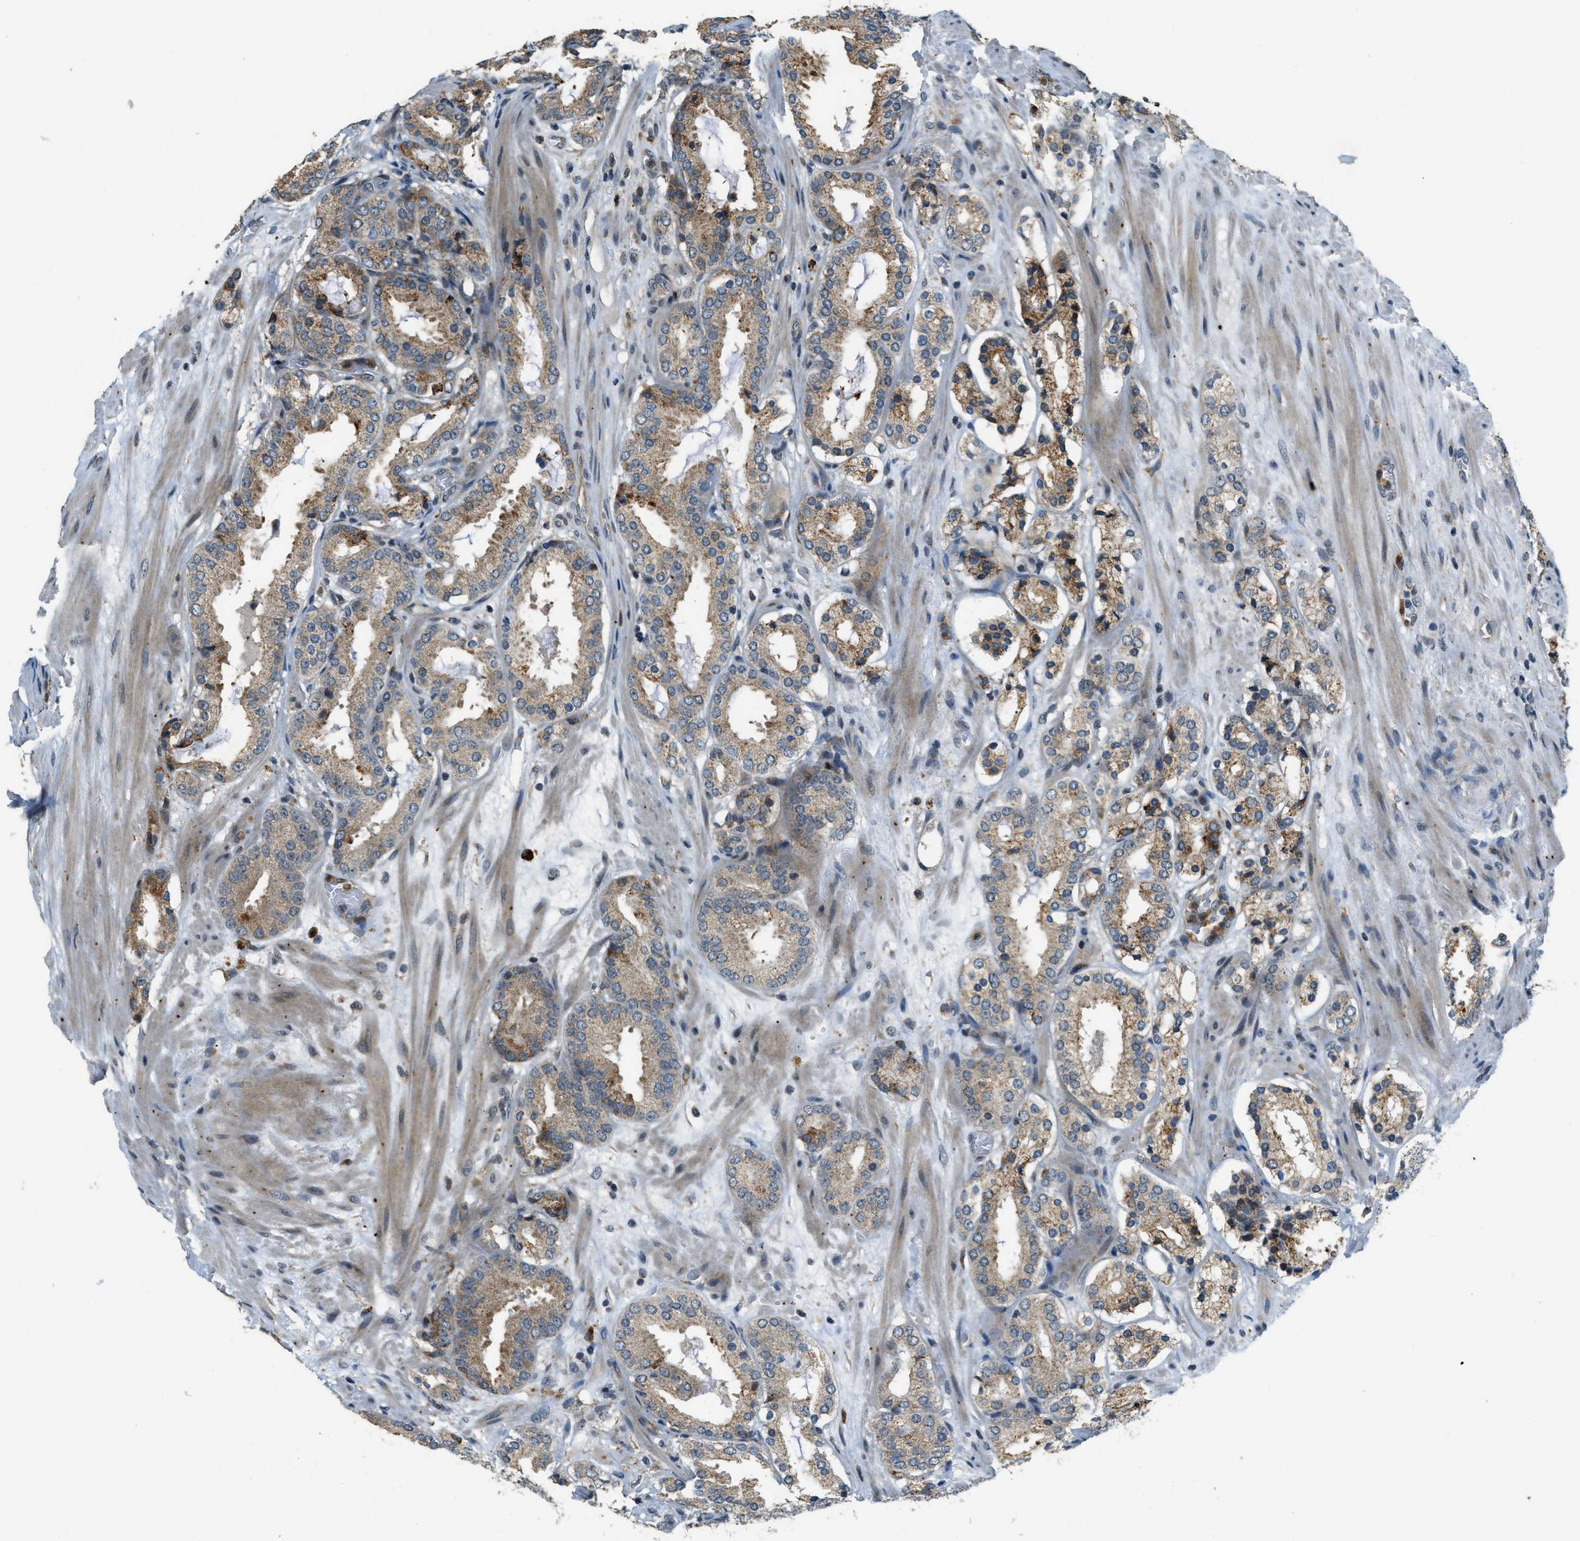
{"staining": {"intensity": "moderate", "quantity": ">75%", "location": "cytoplasmic/membranous"}, "tissue": "prostate cancer", "cell_type": "Tumor cells", "image_type": "cancer", "snomed": [{"axis": "morphology", "description": "Adenocarcinoma, Low grade"}, {"axis": "topography", "description": "Prostate"}], "caption": "High-power microscopy captured an immunohistochemistry histopathology image of prostate cancer (adenocarcinoma (low-grade)), revealing moderate cytoplasmic/membranous staining in approximately >75% of tumor cells. (DAB IHC with brightfield microscopy, high magnification).", "gene": "HERC2", "patient": {"sex": "male", "age": 69}}